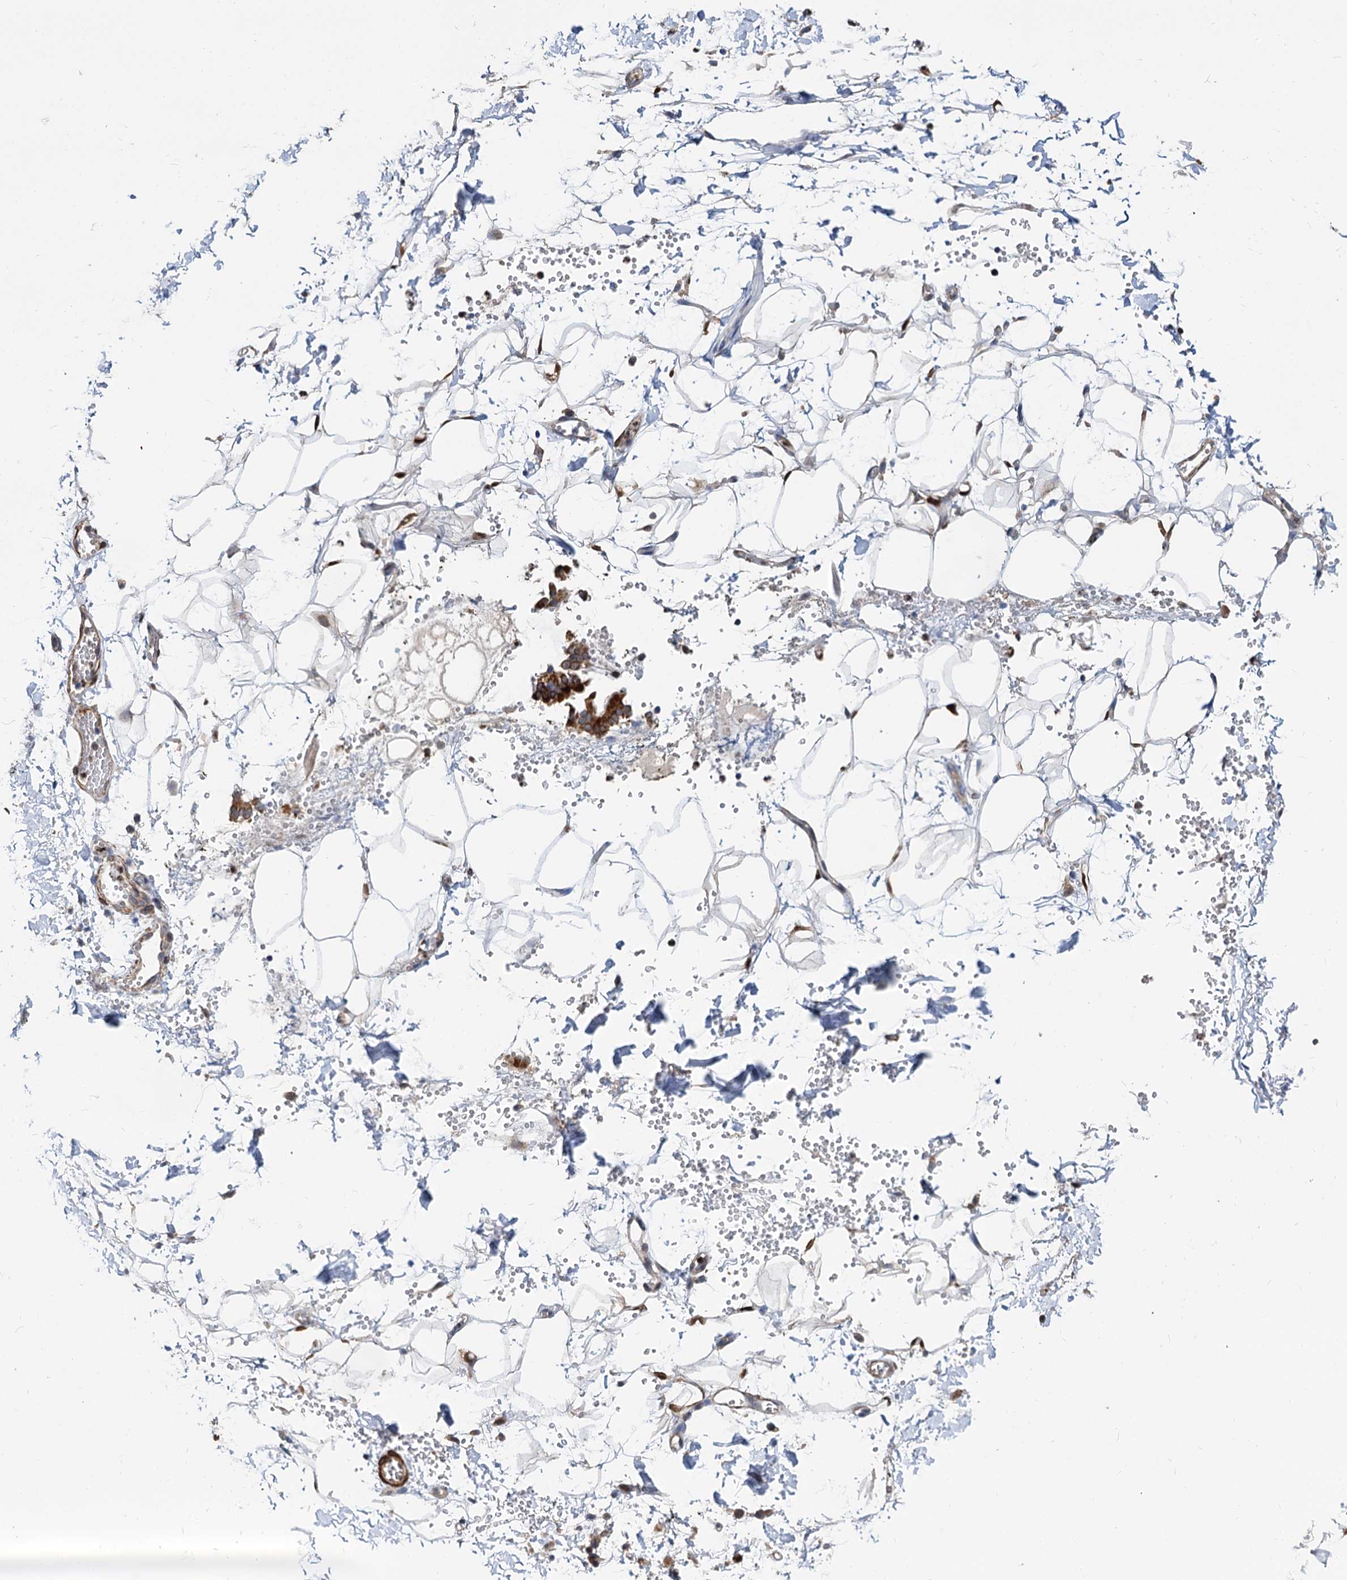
{"staining": {"intensity": "moderate", "quantity": "25%-75%", "location": "cytoplasmic/membranous,nuclear"}, "tissue": "adipose tissue", "cell_type": "Adipocytes", "image_type": "normal", "snomed": [{"axis": "morphology", "description": "Normal tissue, NOS"}, {"axis": "morphology", "description": "Adenocarcinoma, NOS"}, {"axis": "topography", "description": "Pancreas"}, {"axis": "topography", "description": "Peripheral nerve tissue"}], "caption": "The immunohistochemical stain shows moderate cytoplasmic/membranous,nuclear positivity in adipocytes of benign adipose tissue. The protein is stained brown, and the nuclei are stained in blue (DAB (3,3'-diaminobenzidine) IHC with brightfield microscopy, high magnification).", "gene": "ALKBH7", "patient": {"sex": "male", "age": 59}}